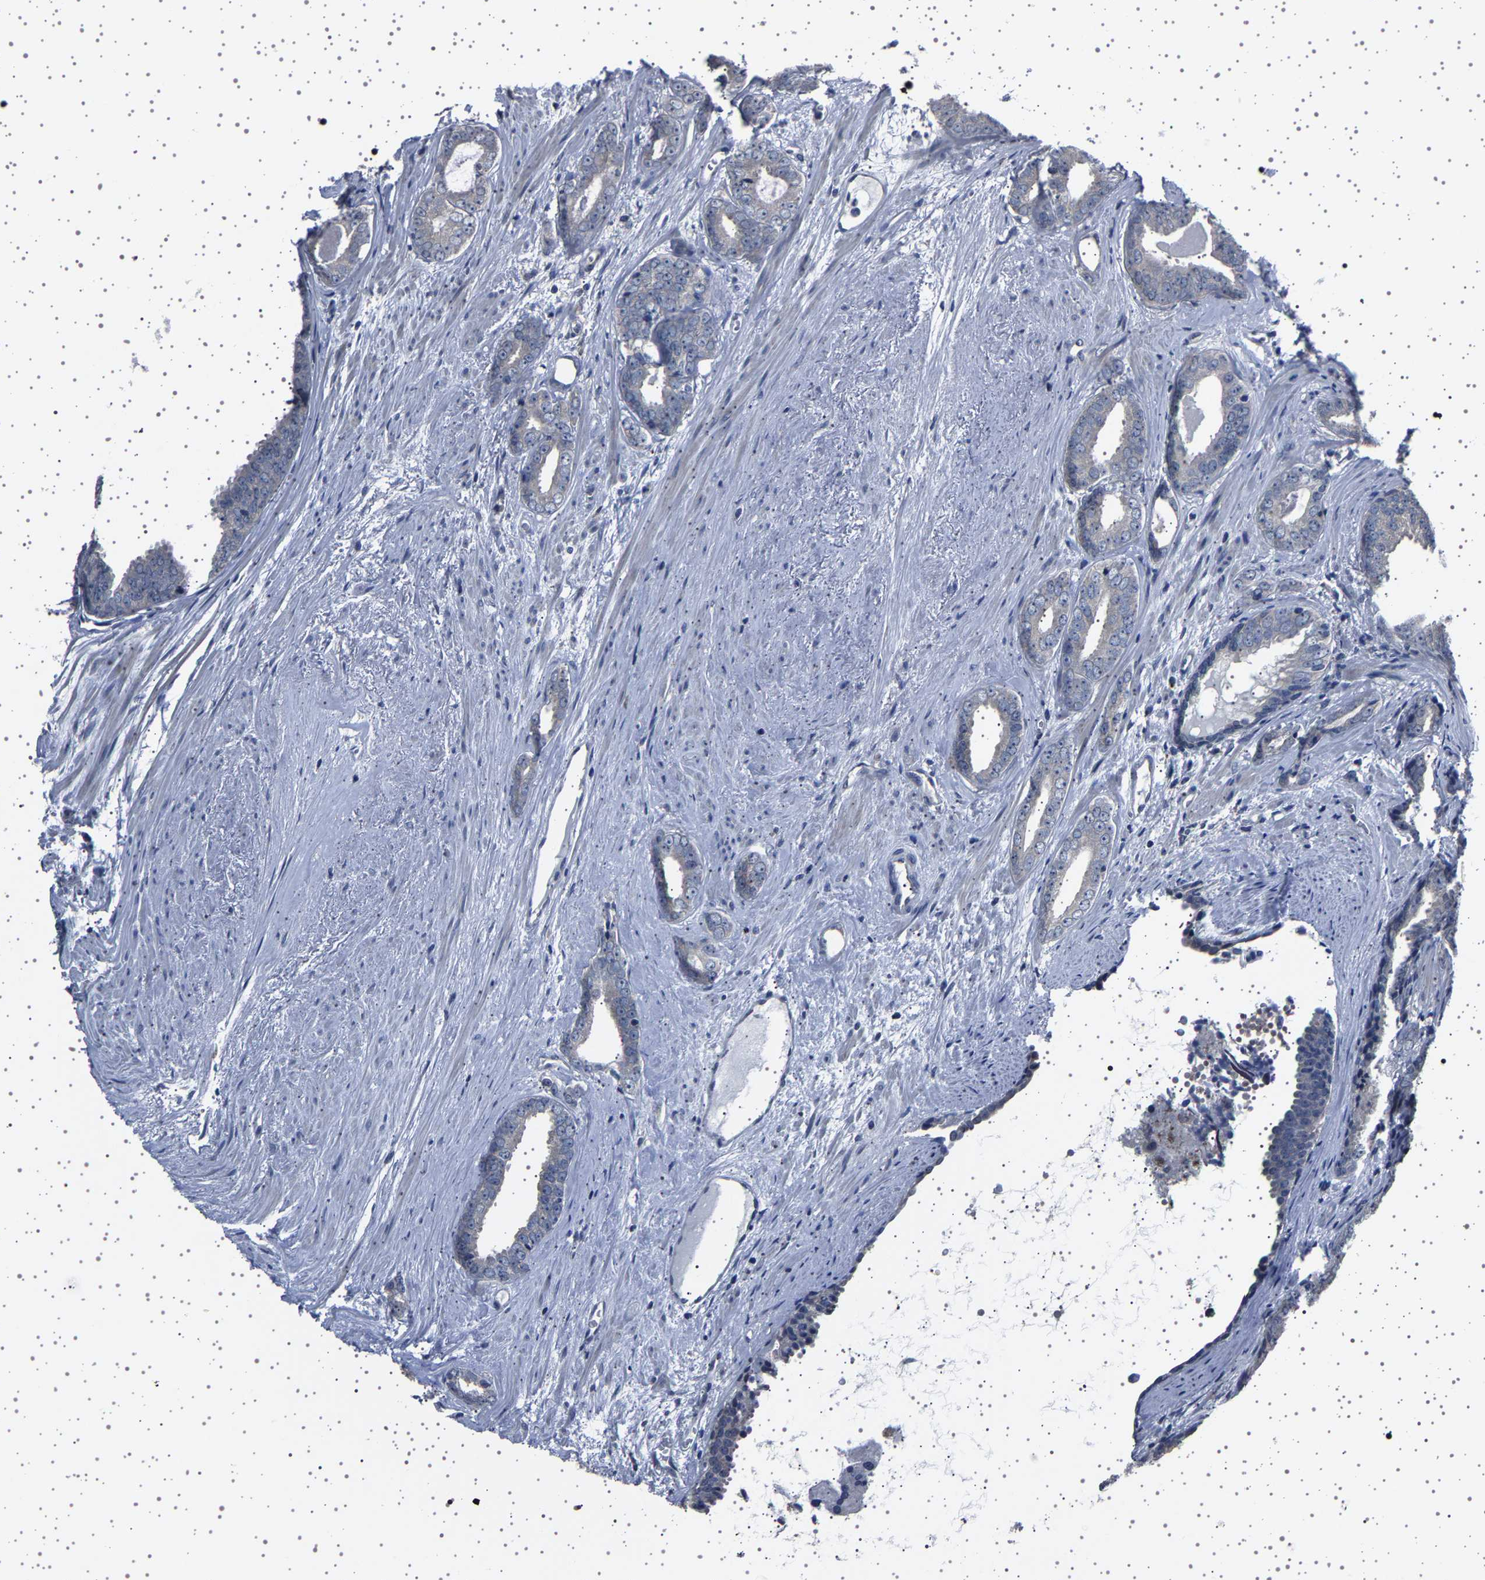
{"staining": {"intensity": "negative", "quantity": "none", "location": "none"}, "tissue": "prostate cancer", "cell_type": "Tumor cells", "image_type": "cancer", "snomed": [{"axis": "morphology", "description": "Adenocarcinoma, Medium grade"}, {"axis": "topography", "description": "Prostate"}], "caption": "Human medium-grade adenocarcinoma (prostate) stained for a protein using IHC exhibits no staining in tumor cells.", "gene": "IL10RB", "patient": {"sex": "male", "age": 79}}